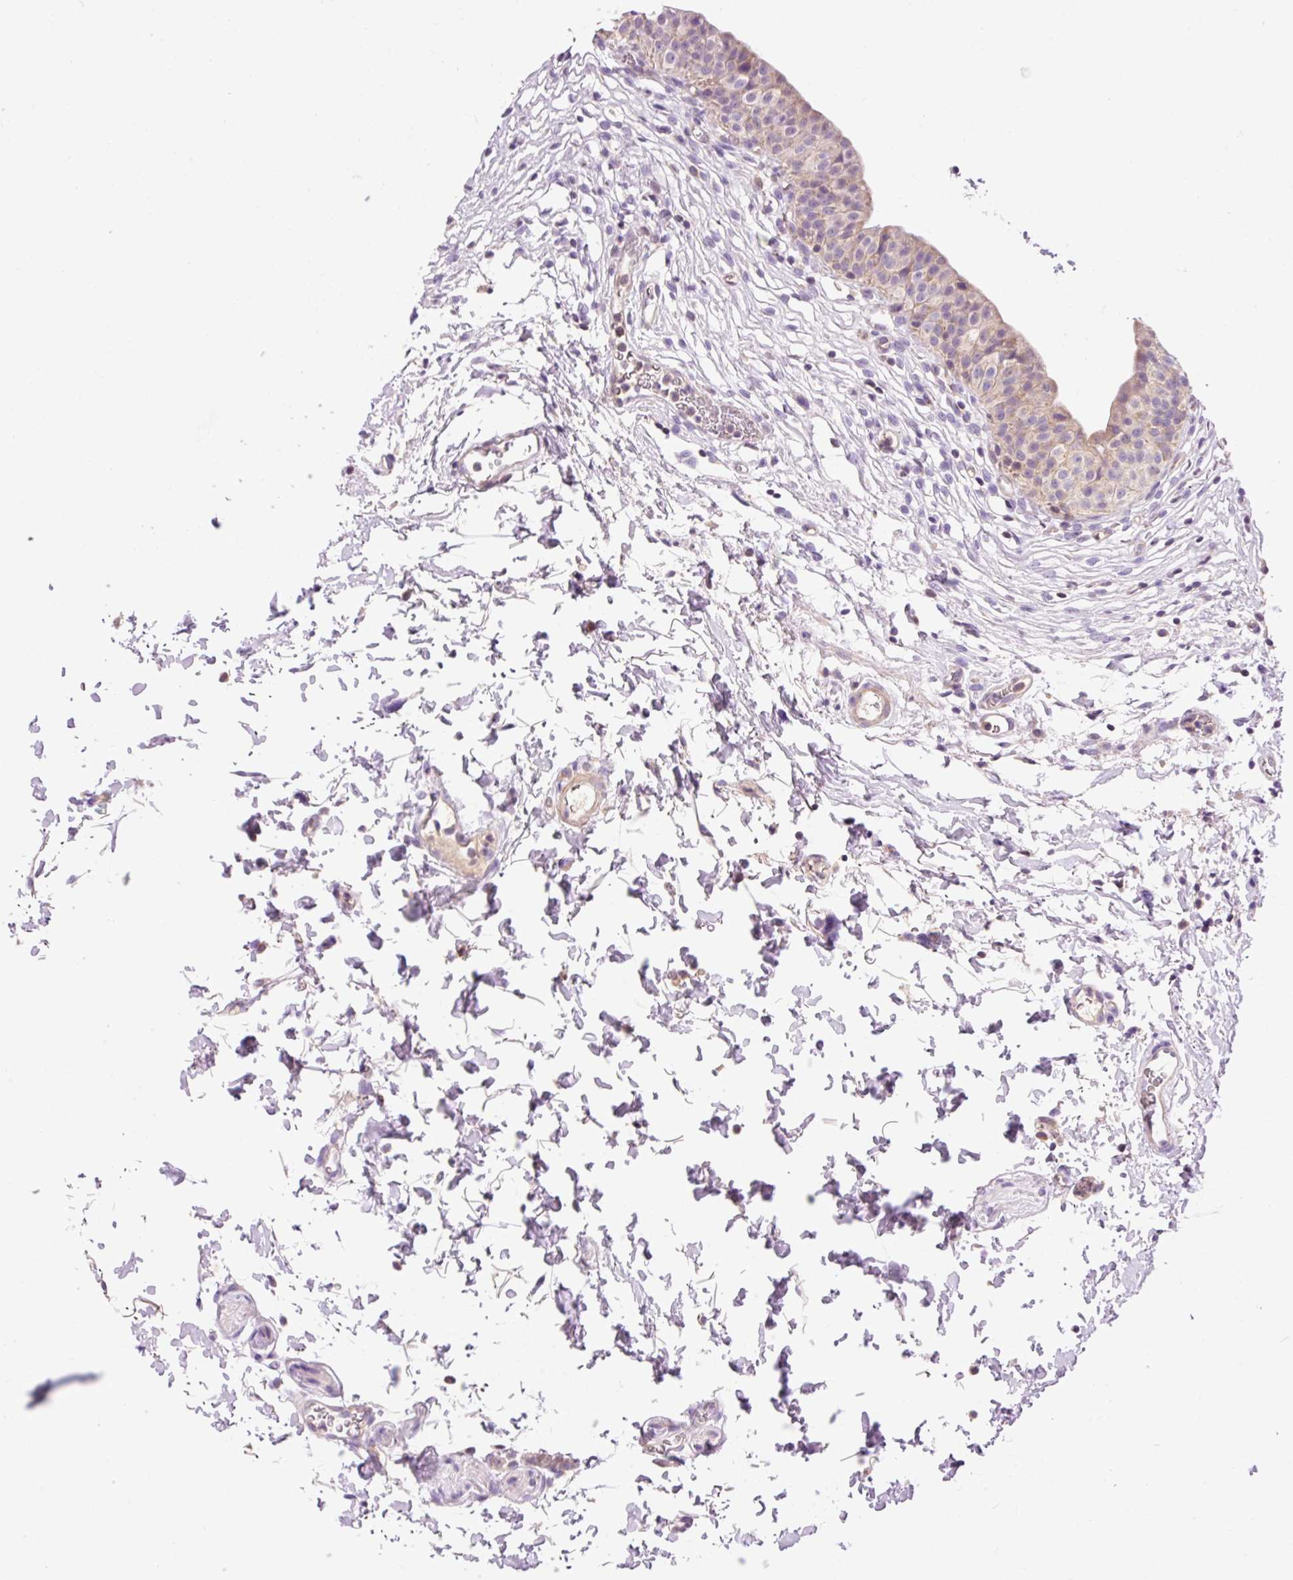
{"staining": {"intensity": "moderate", "quantity": "25%-75%", "location": "cytoplasmic/membranous"}, "tissue": "urinary bladder", "cell_type": "Urothelial cells", "image_type": "normal", "snomed": [{"axis": "morphology", "description": "Normal tissue, NOS"}, {"axis": "topography", "description": "Urinary bladder"}, {"axis": "topography", "description": "Peripheral nerve tissue"}], "caption": "Protein staining exhibits moderate cytoplasmic/membranous expression in approximately 25%-75% of urothelial cells in unremarkable urinary bladder.", "gene": "IMMT", "patient": {"sex": "male", "age": 55}}